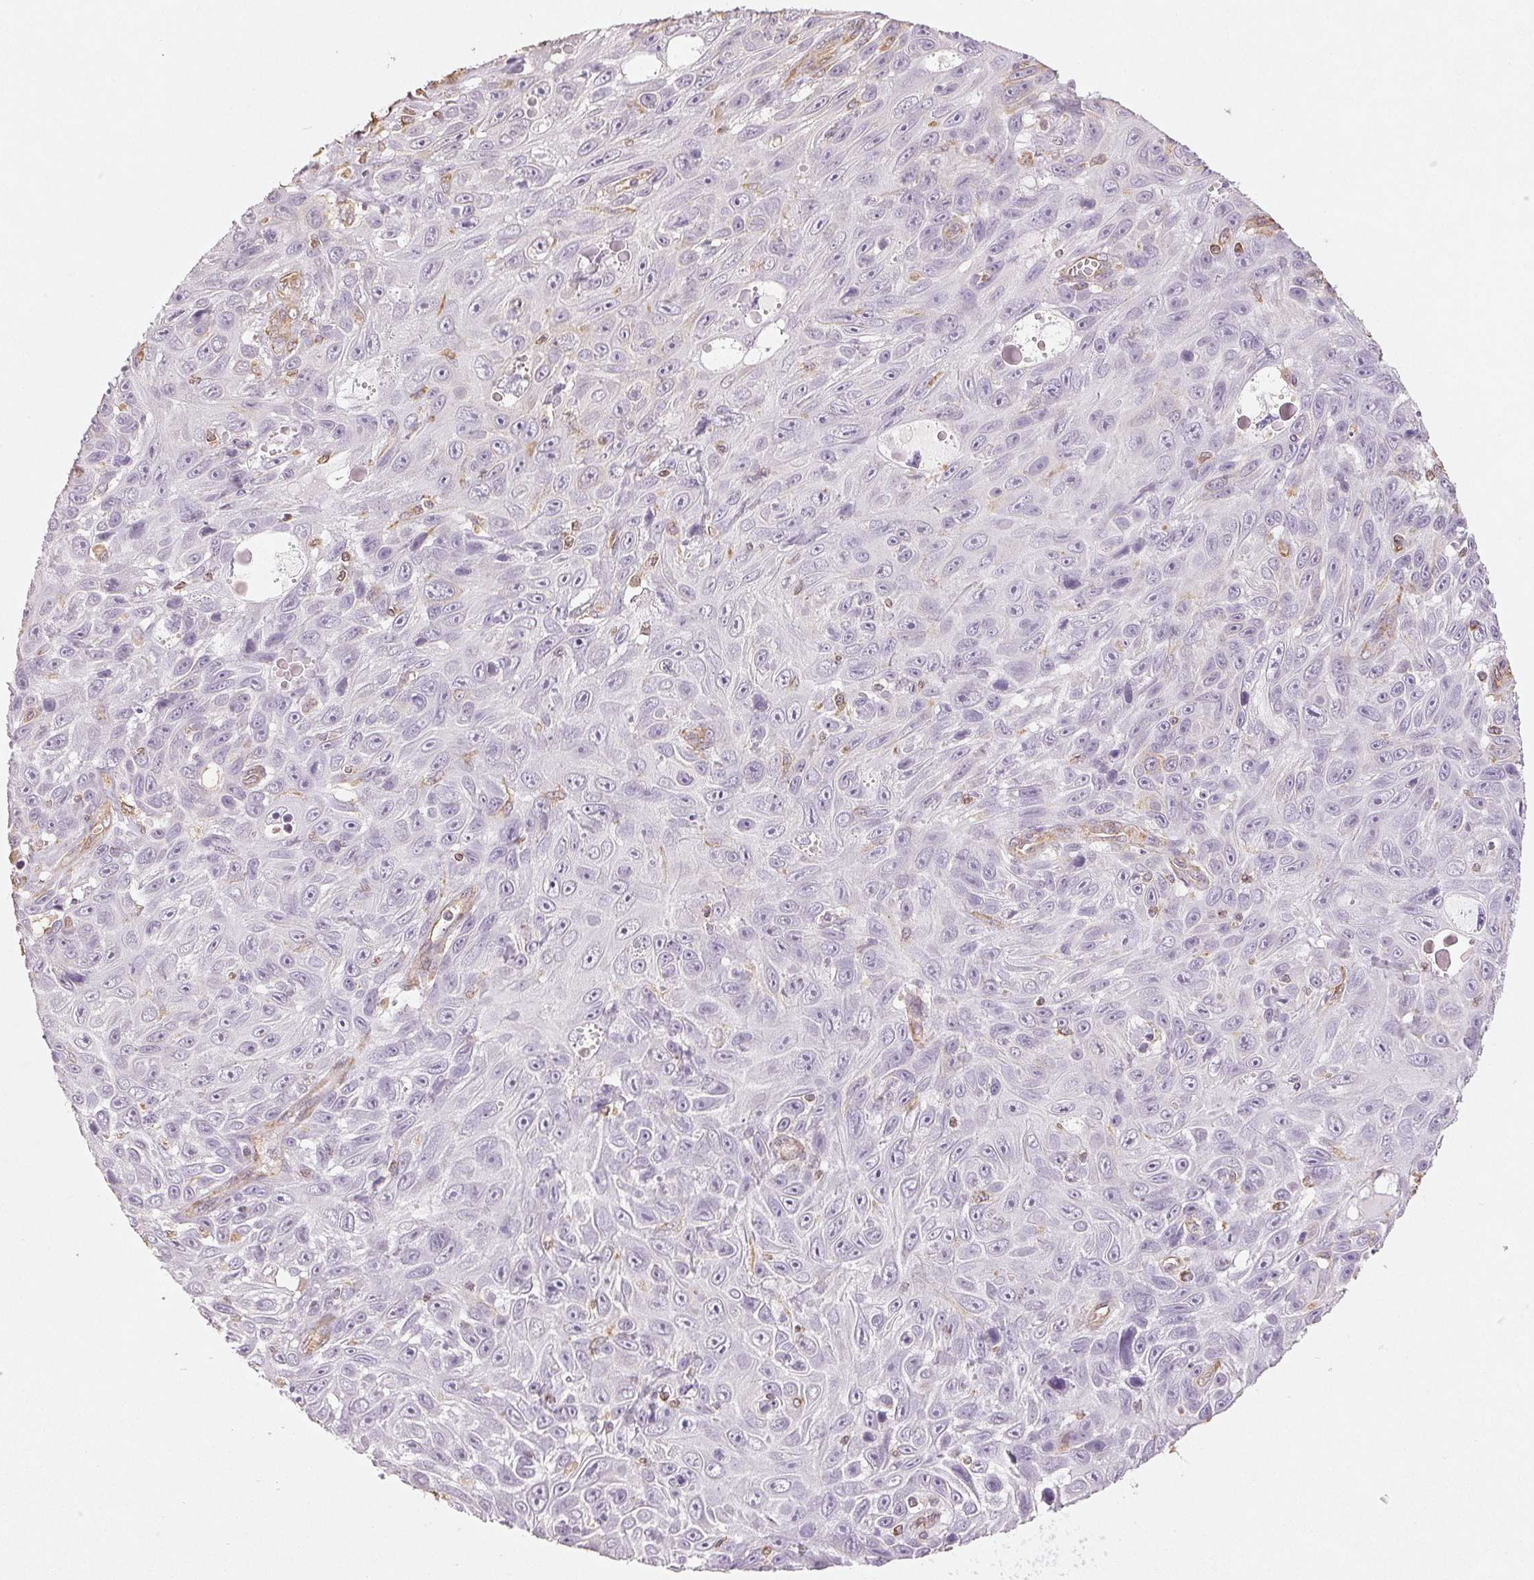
{"staining": {"intensity": "negative", "quantity": "none", "location": "none"}, "tissue": "skin cancer", "cell_type": "Tumor cells", "image_type": "cancer", "snomed": [{"axis": "morphology", "description": "Squamous cell carcinoma, NOS"}, {"axis": "topography", "description": "Skin"}], "caption": "IHC histopathology image of human skin cancer (squamous cell carcinoma) stained for a protein (brown), which shows no staining in tumor cells.", "gene": "COL7A1", "patient": {"sex": "male", "age": 82}}